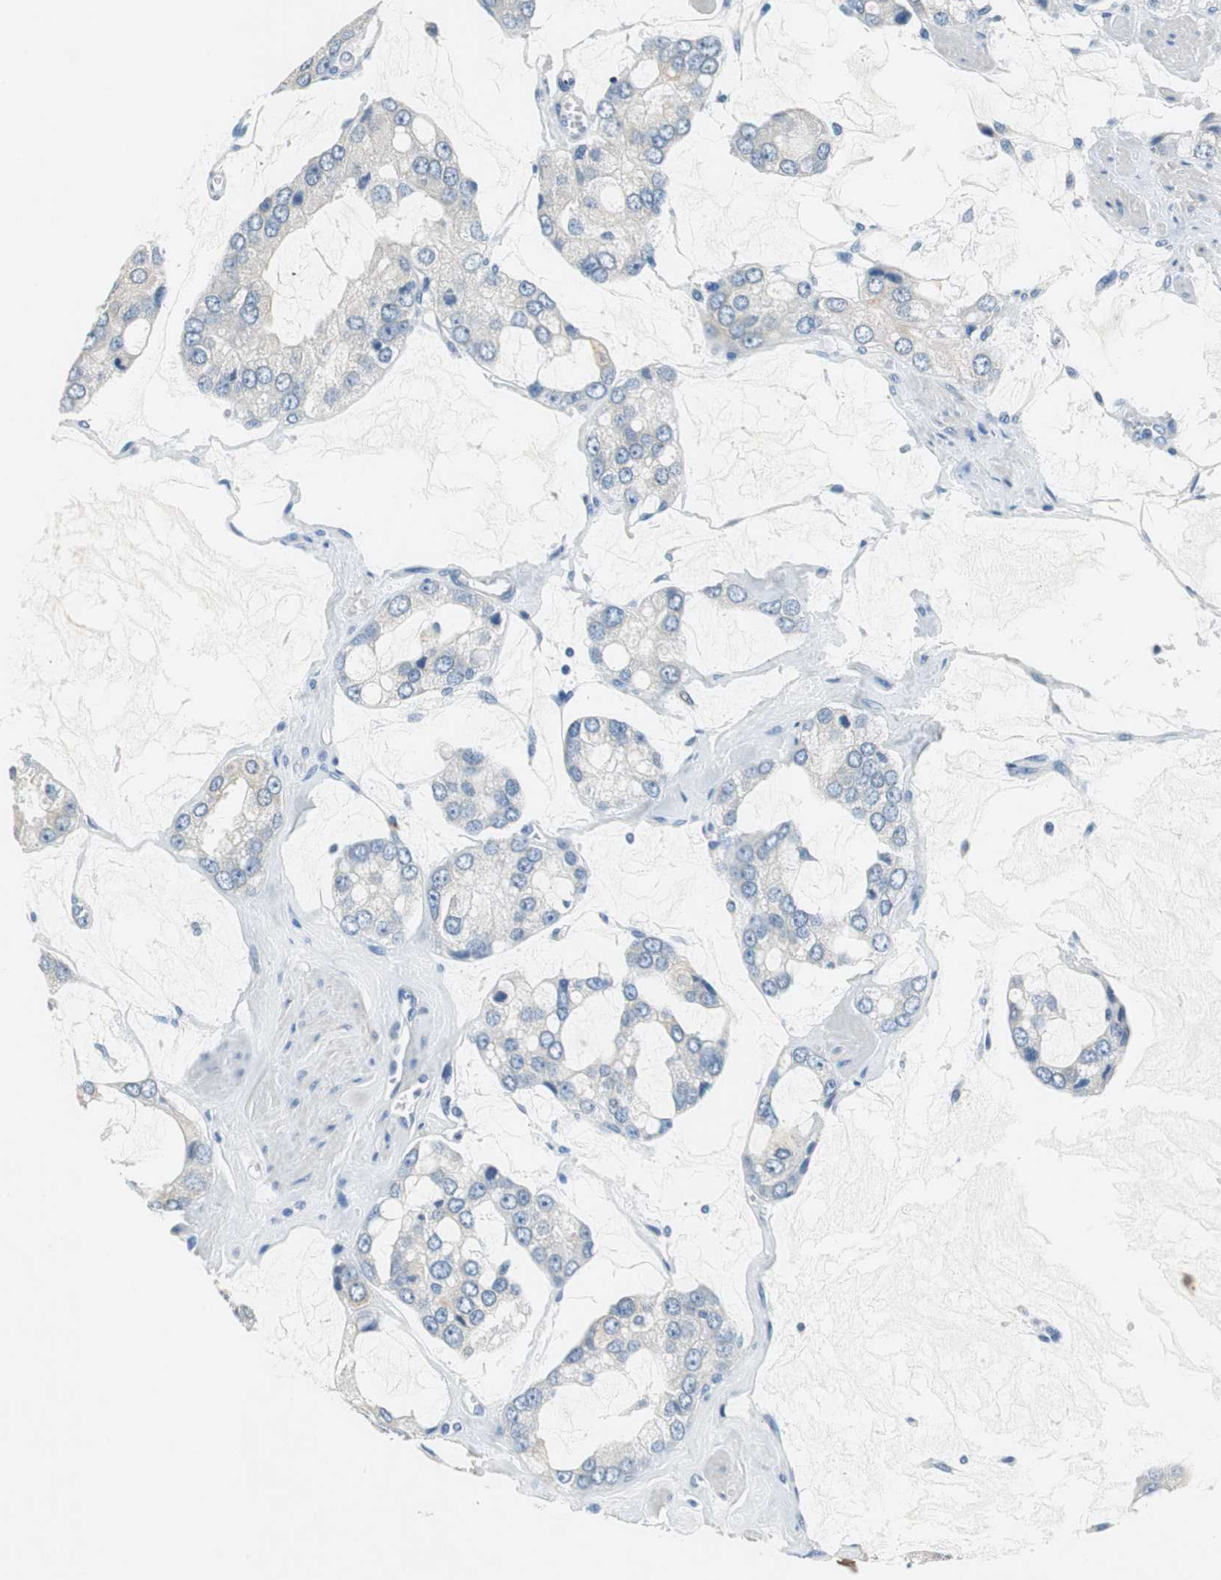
{"staining": {"intensity": "negative", "quantity": "none", "location": "none"}, "tissue": "prostate cancer", "cell_type": "Tumor cells", "image_type": "cancer", "snomed": [{"axis": "morphology", "description": "Adenocarcinoma, High grade"}, {"axis": "topography", "description": "Prostate"}], "caption": "Tumor cells are negative for brown protein staining in adenocarcinoma (high-grade) (prostate).", "gene": "FADS2", "patient": {"sex": "male", "age": 67}}